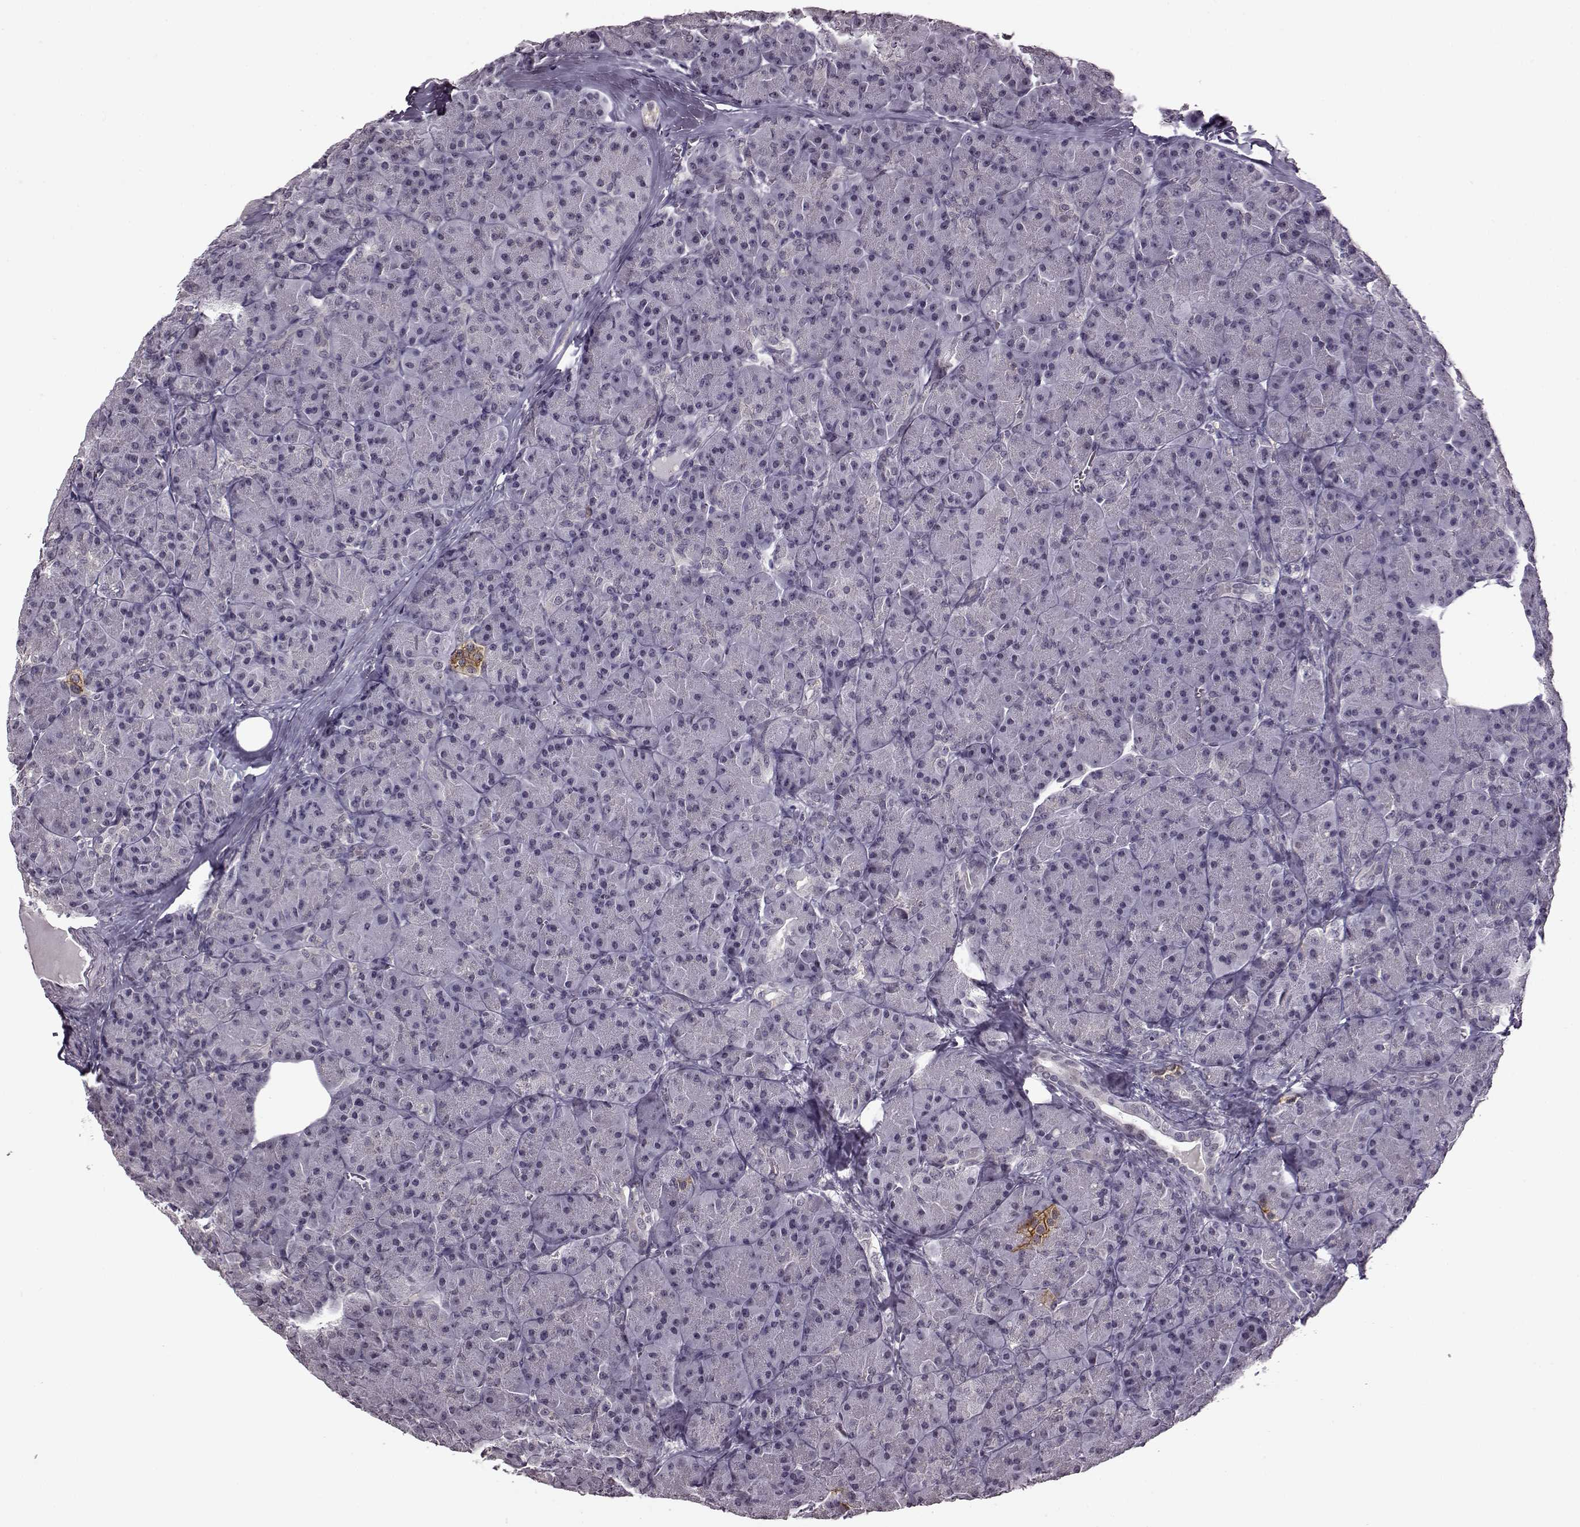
{"staining": {"intensity": "negative", "quantity": "none", "location": "none"}, "tissue": "pancreas", "cell_type": "Exocrine glandular cells", "image_type": "normal", "snomed": [{"axis": "morphology", "description": "Normal tissue, NOS"}, {"axis": "topography", "description": "Pancreas"}], "caption": "The micrograph demonstrates no significant positivity in exocrine glandular cells of pancreas.", "gene": "STX1A", "patient": {"sex": "male", "age": 57}}